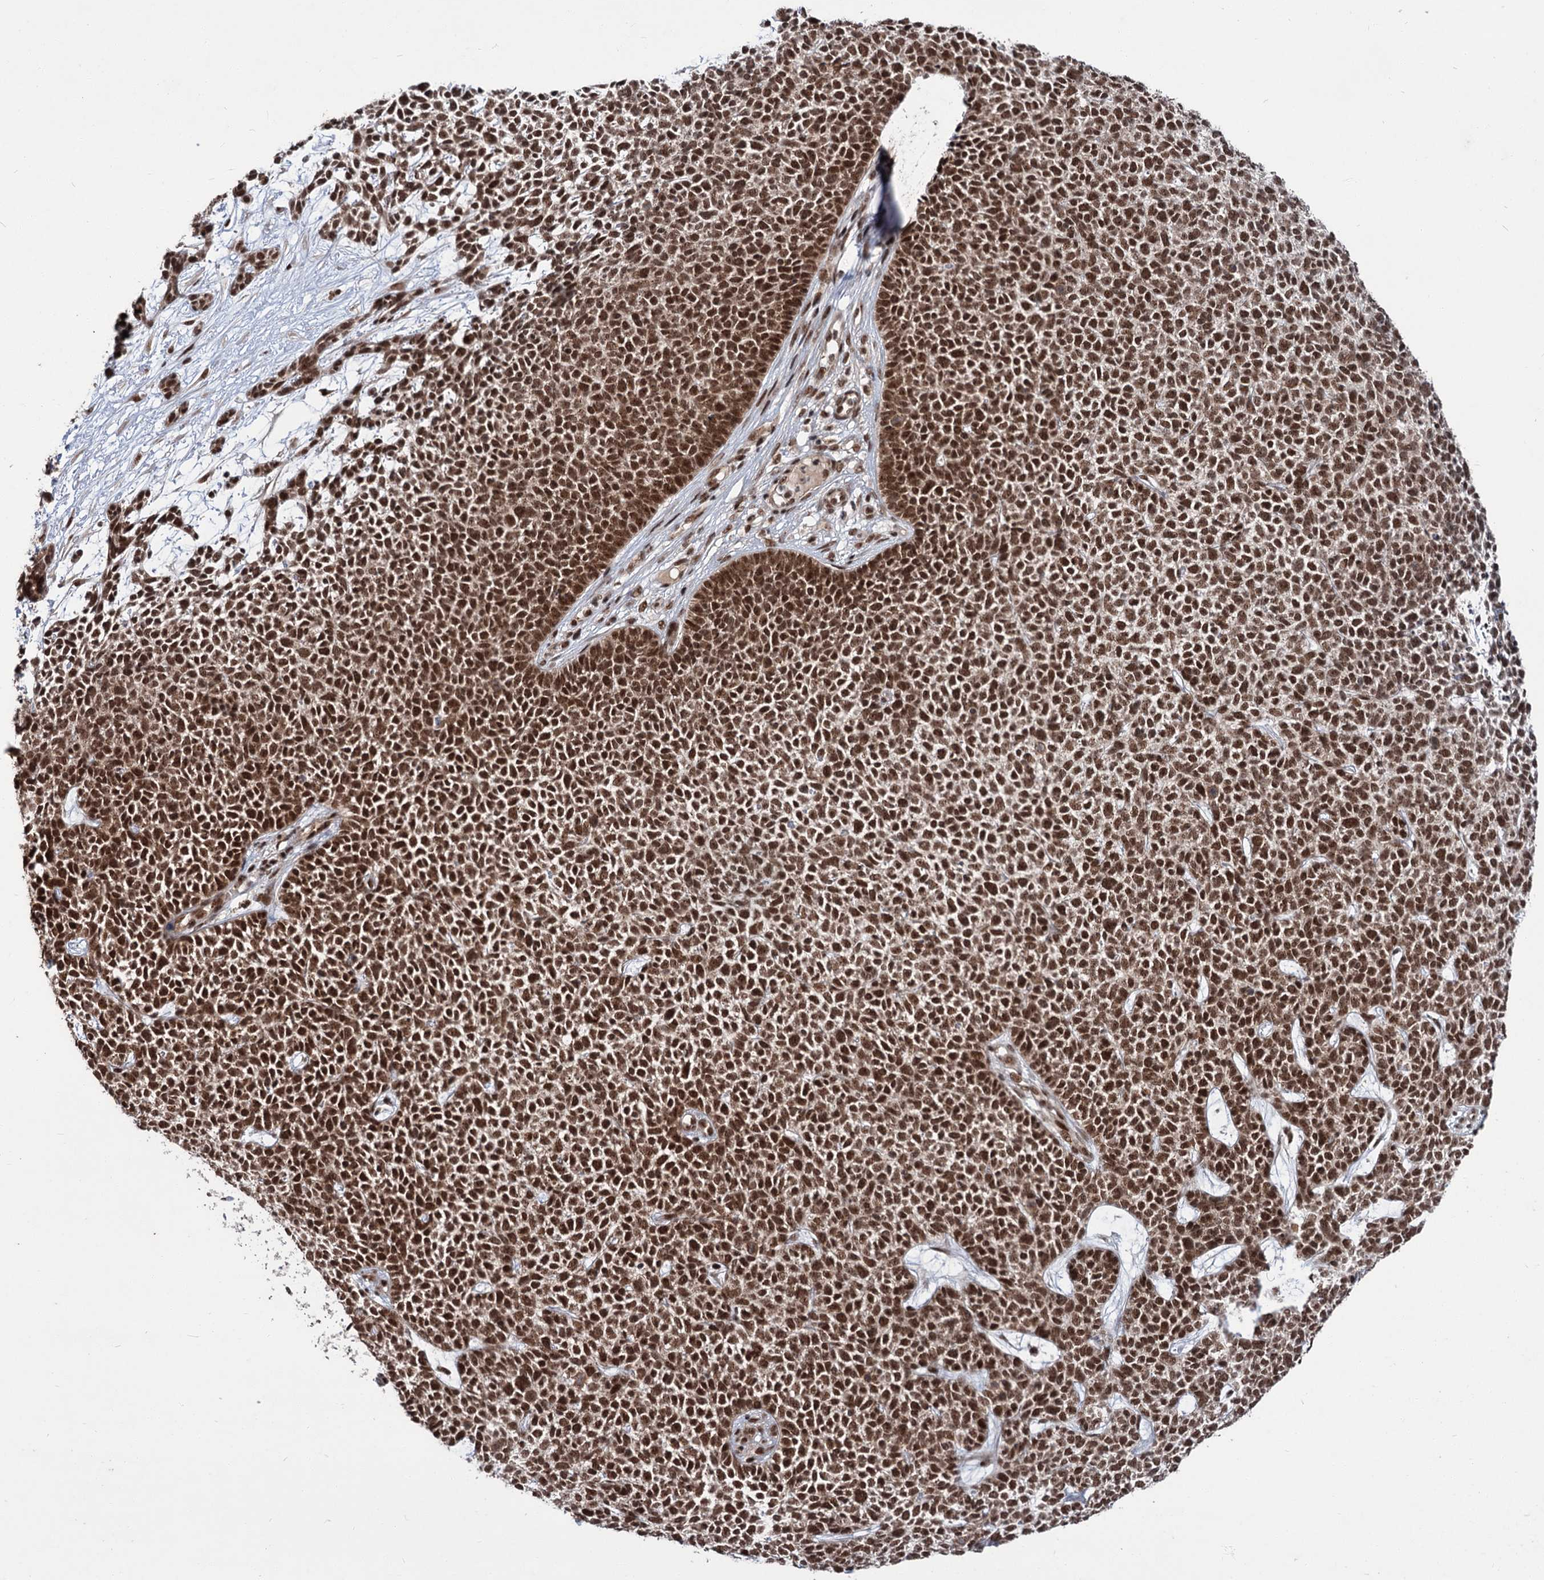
{"staining": {"intensity": "strong", "quantity": ">75%", "location": "nuclear"}, "tissue": "skin cancer", "cell_type": "Tumor cells", "image_type": "cancer", "snomed": [{"axis": "morphology", "description": "Basal cell carcinoma"}, {"axis": "topography", "description": "Skin"}], "caption": "A brown stain labels strong nuclear positivity of a protein in human skin cancer tumor cells.", "gene": "MAML1", "patient": {"sex": "female", "age": 84}}